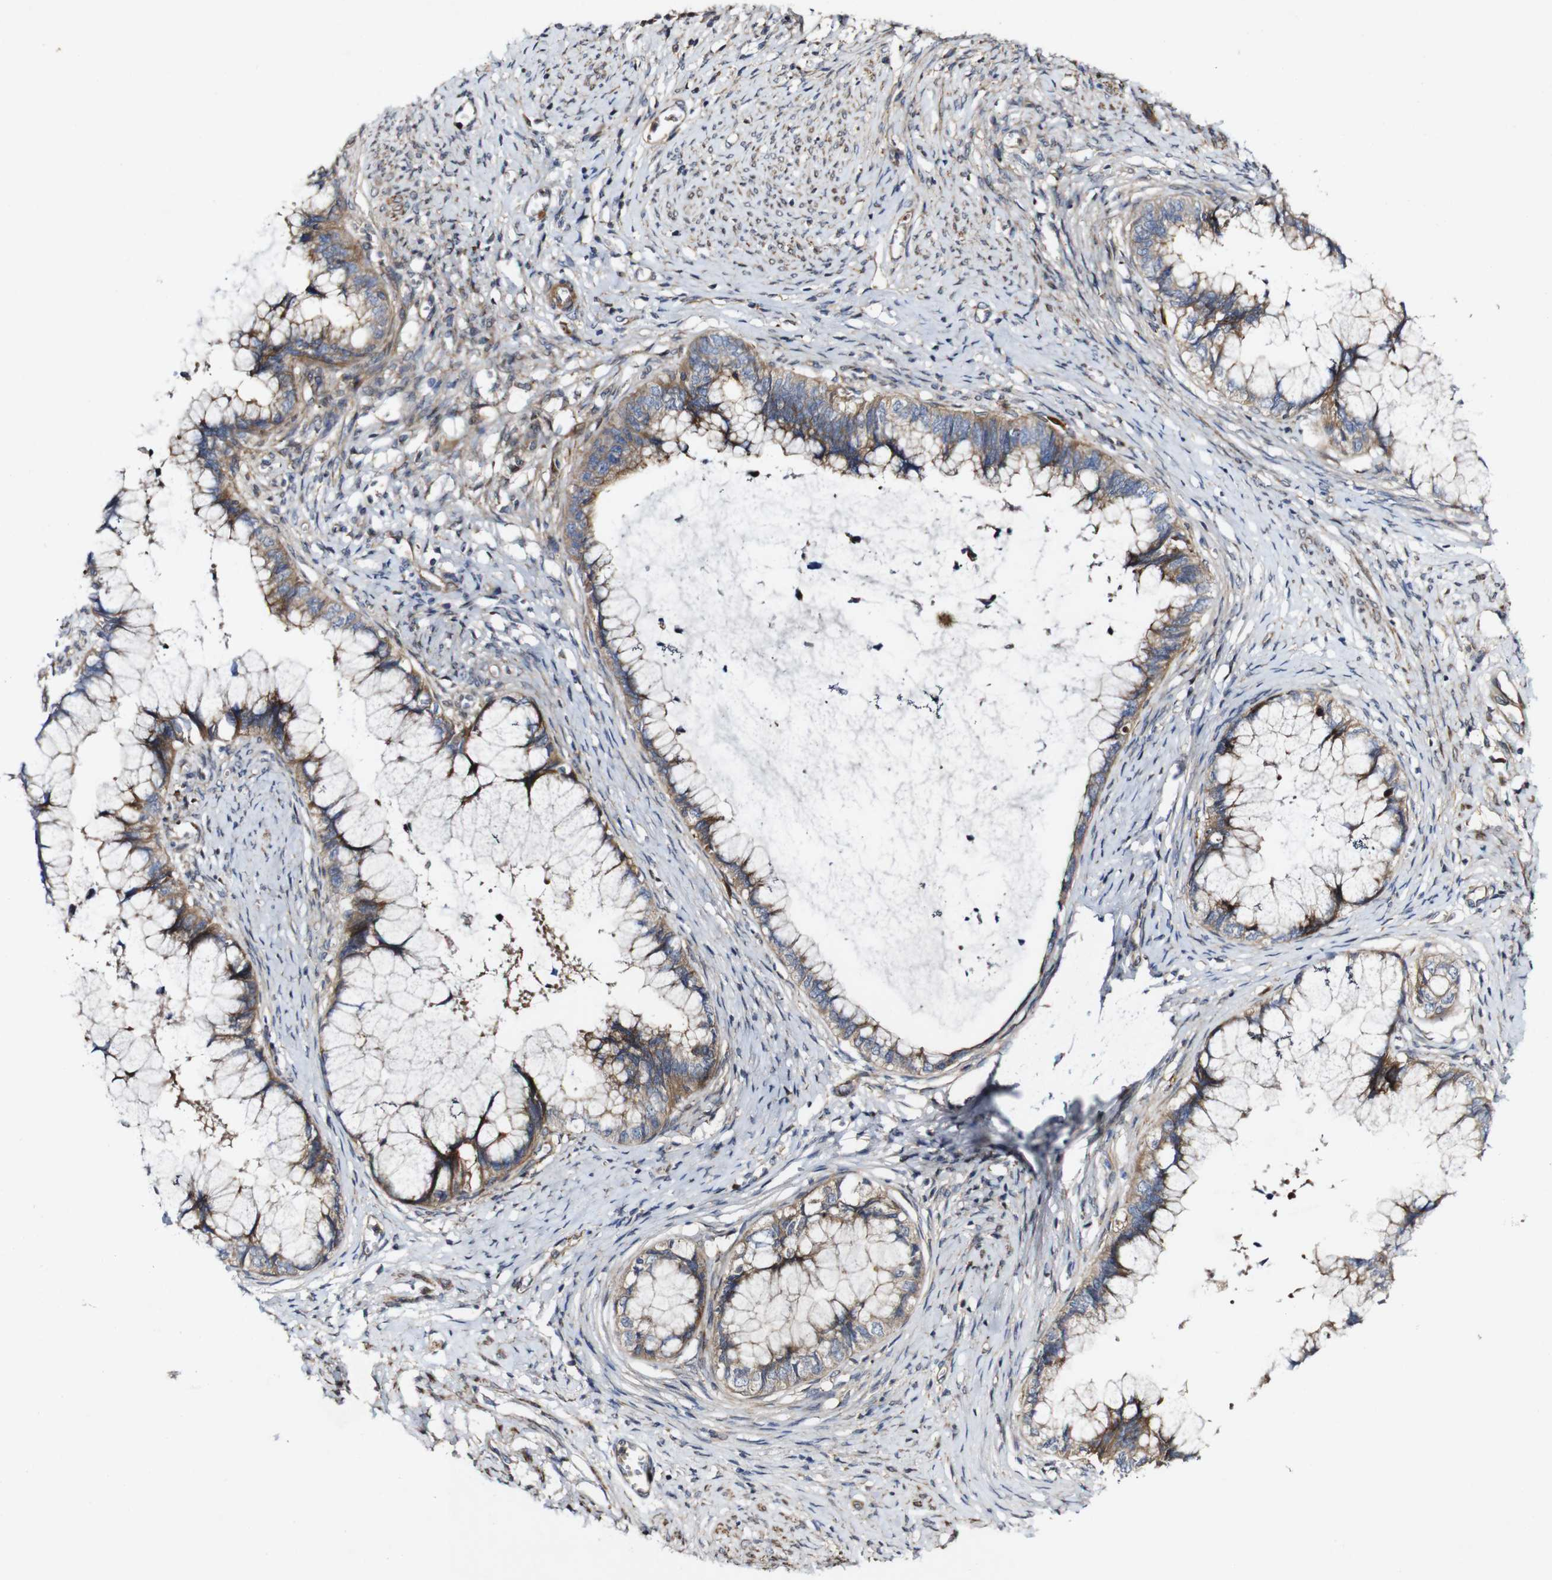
{"staining": {"intensity": "moderate", "quantity": ">75%", "location": "cytoplasmic/membranous"}, "tissue": "cervical cancer", "cell_type": "Tumor cells", "image_type": "cancer", "snomed": [{"axis": "morphology", "description": "Adenocarcinoma, NOS"}, {"axis": "topography", "description": "Cervix"}], "caption": "The histopathology image reveals staining of cervical cancer, revealing moderate cytoplasmic/membranous protein positivity (brown color) within tumor cells. (Brightfield microscopy of DAB IHC at high magnification).", "gene": "GSDME", "patient": {"sex": "female", "age": 44}}